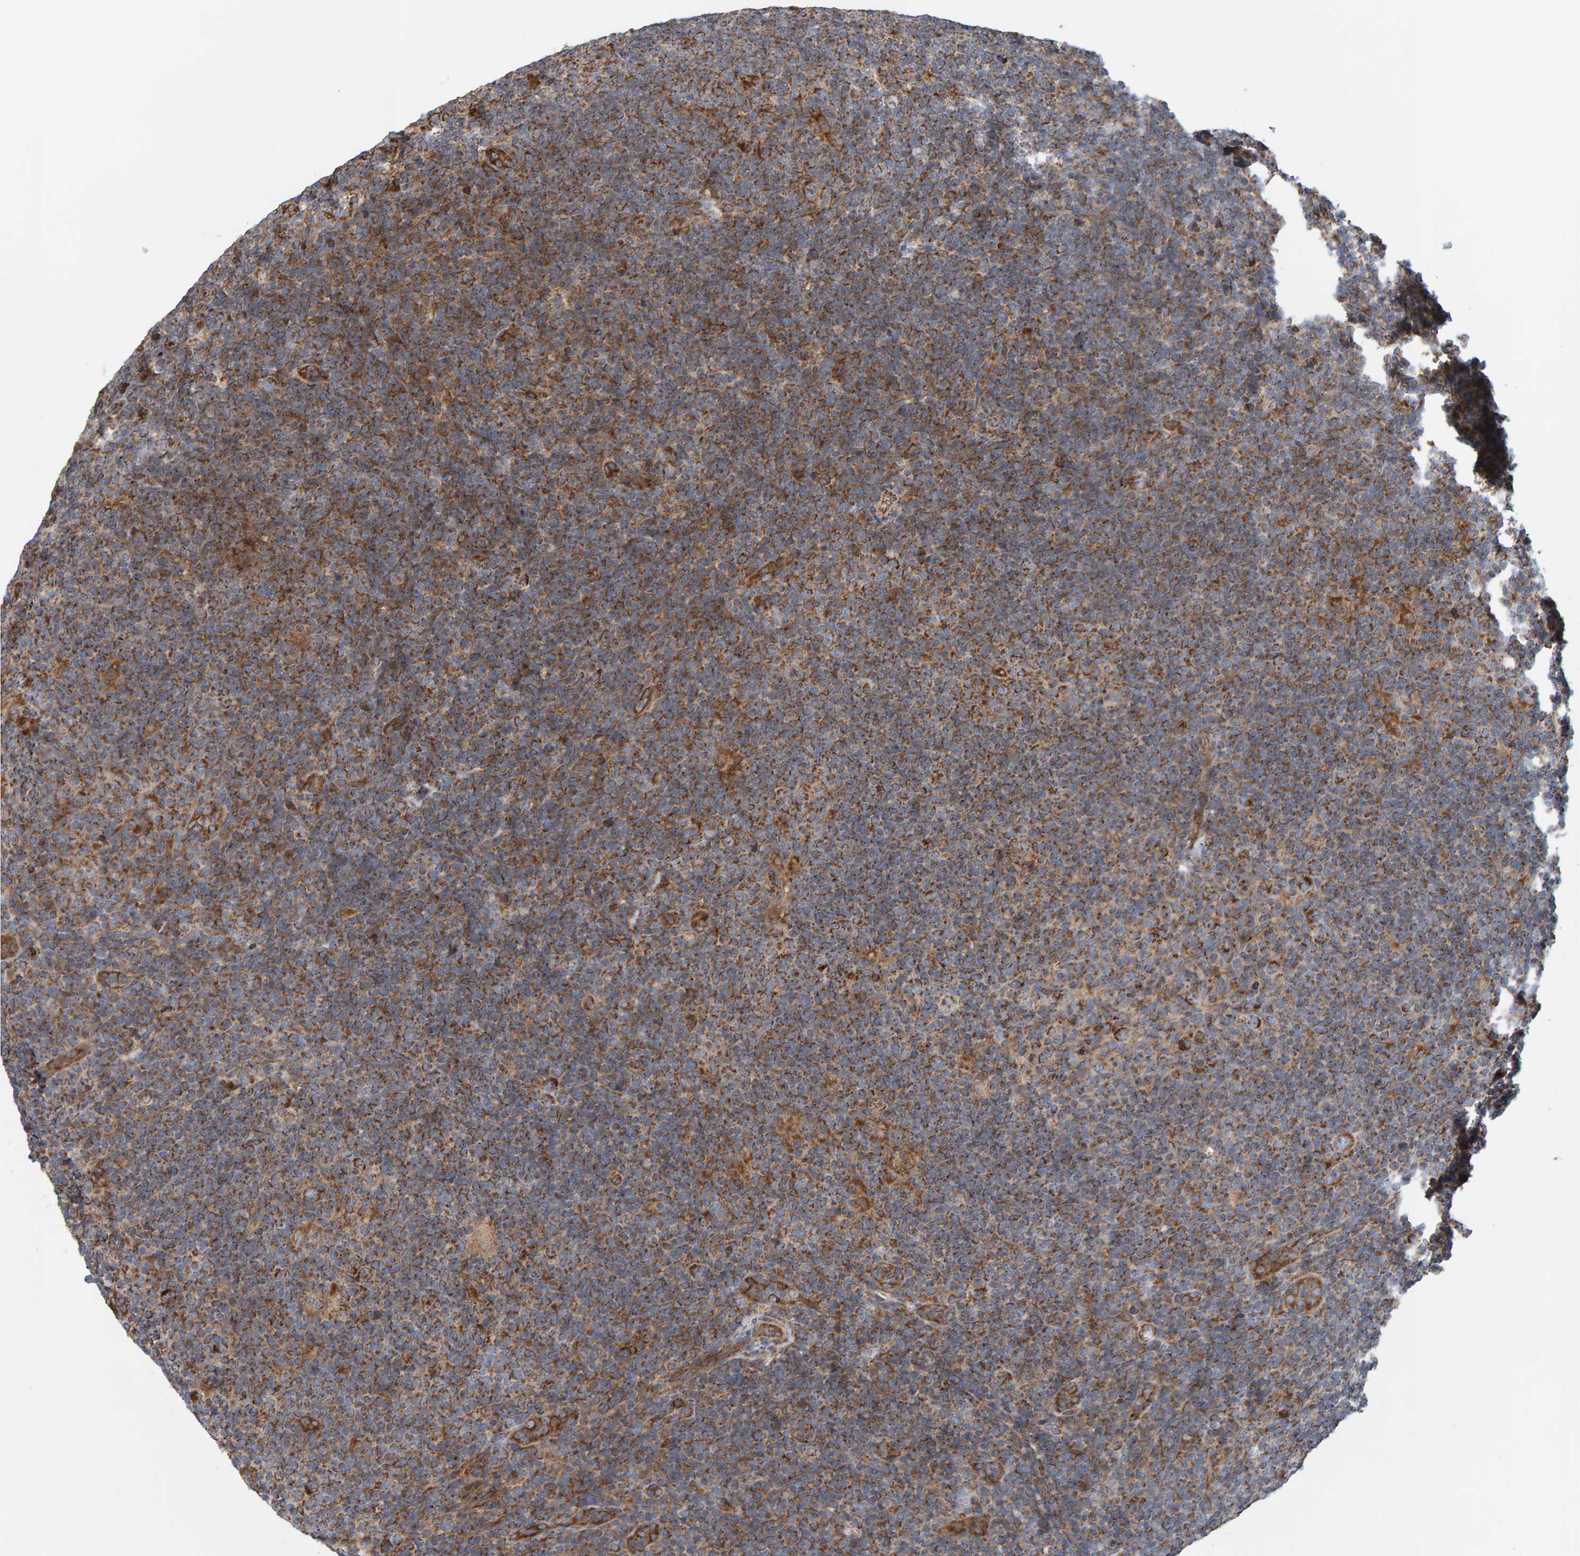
{"staining": {"intensity": "moderate", "quantity": ">75%", "location": "cytoplasmic/membranous"}, "tissue": "lymphoma", "cell_type": "Tumor cells", "image_type": "cancer", "snomed": [{"axis": "morphology", "description": "Hodgkin's disease, NOS"}, {"axis": "topography", "description": "Lymph node"}], "caption": "Brown immunohistochemical staining in human lymphoma exhibits moderate cytoplasmic/membranous expression in about >75% of tumor cells. Nuclei are stained in blue.", "gene": "MRPL45", "patient": {"sex": "female", "age": 57}}